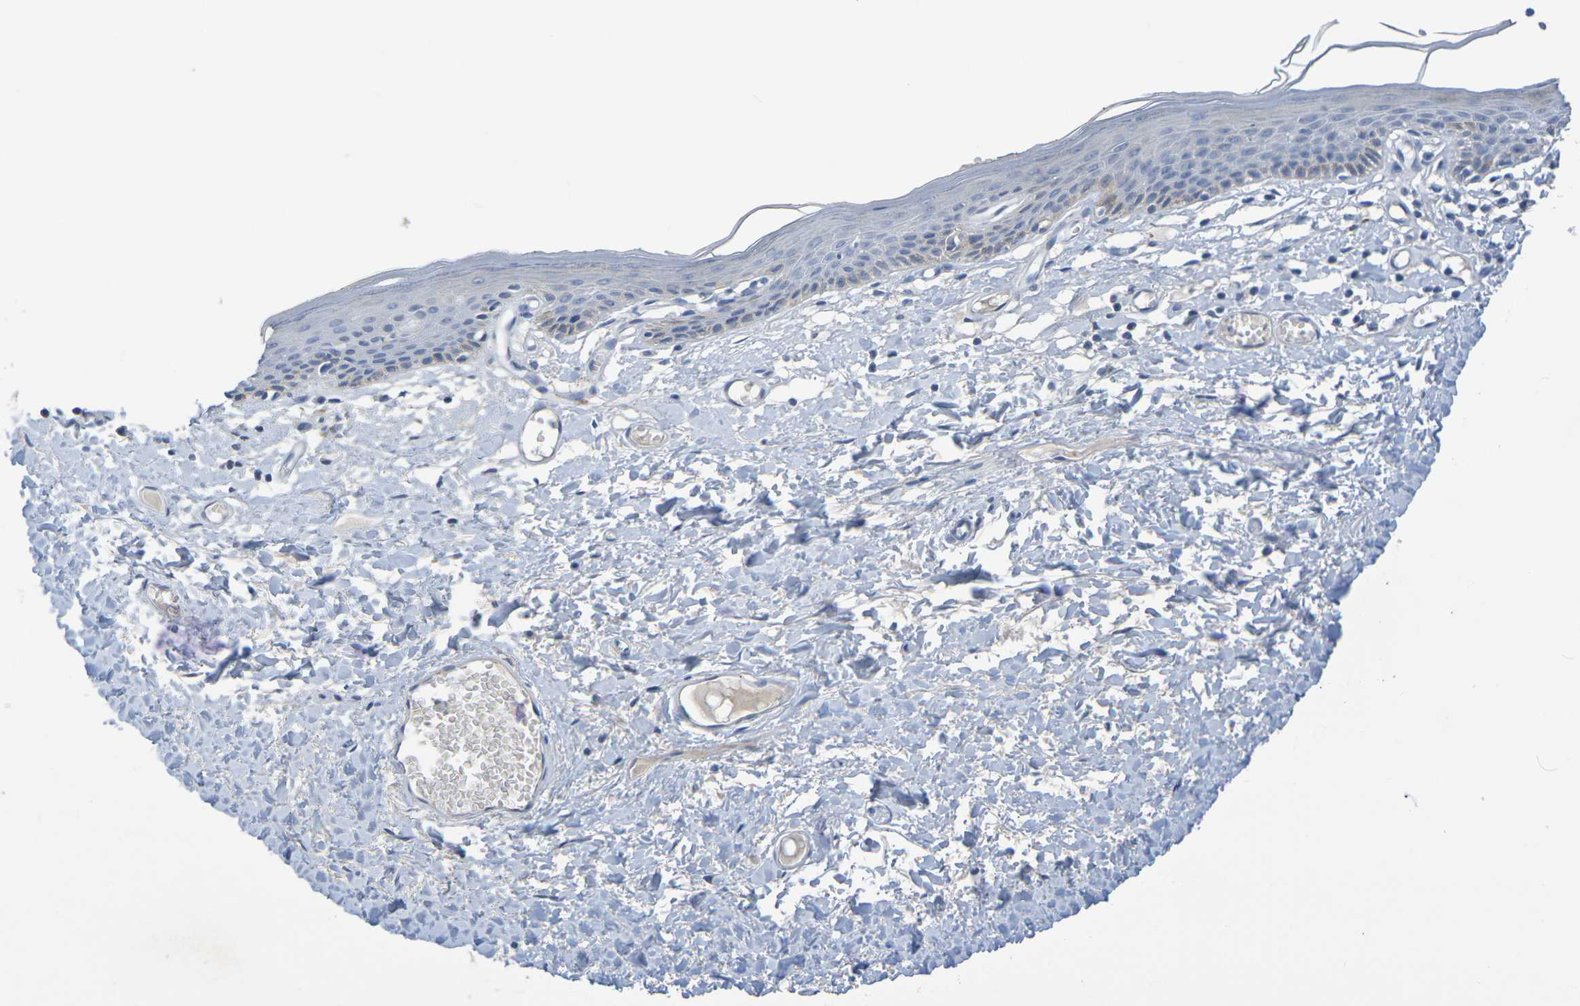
{"staining": {"intensity": "weak", "quantity": "<25%", "location": "cytoplasmic/membranous"}, "tissue": "skin", "cell_type": "Epidermal cells", "image_type": "normal", "snomed": [{"axis": "morphology", "description": "Normal tissue, NOS"}, {"axis": "topography", "description": "Vulva"}], "caption": "This is an immunohistochemistry (IHC) image of benign skin. There is no expression in epidermal cells.", "gene": "IL10", "patient": {"sex": "female", "age": 54}}